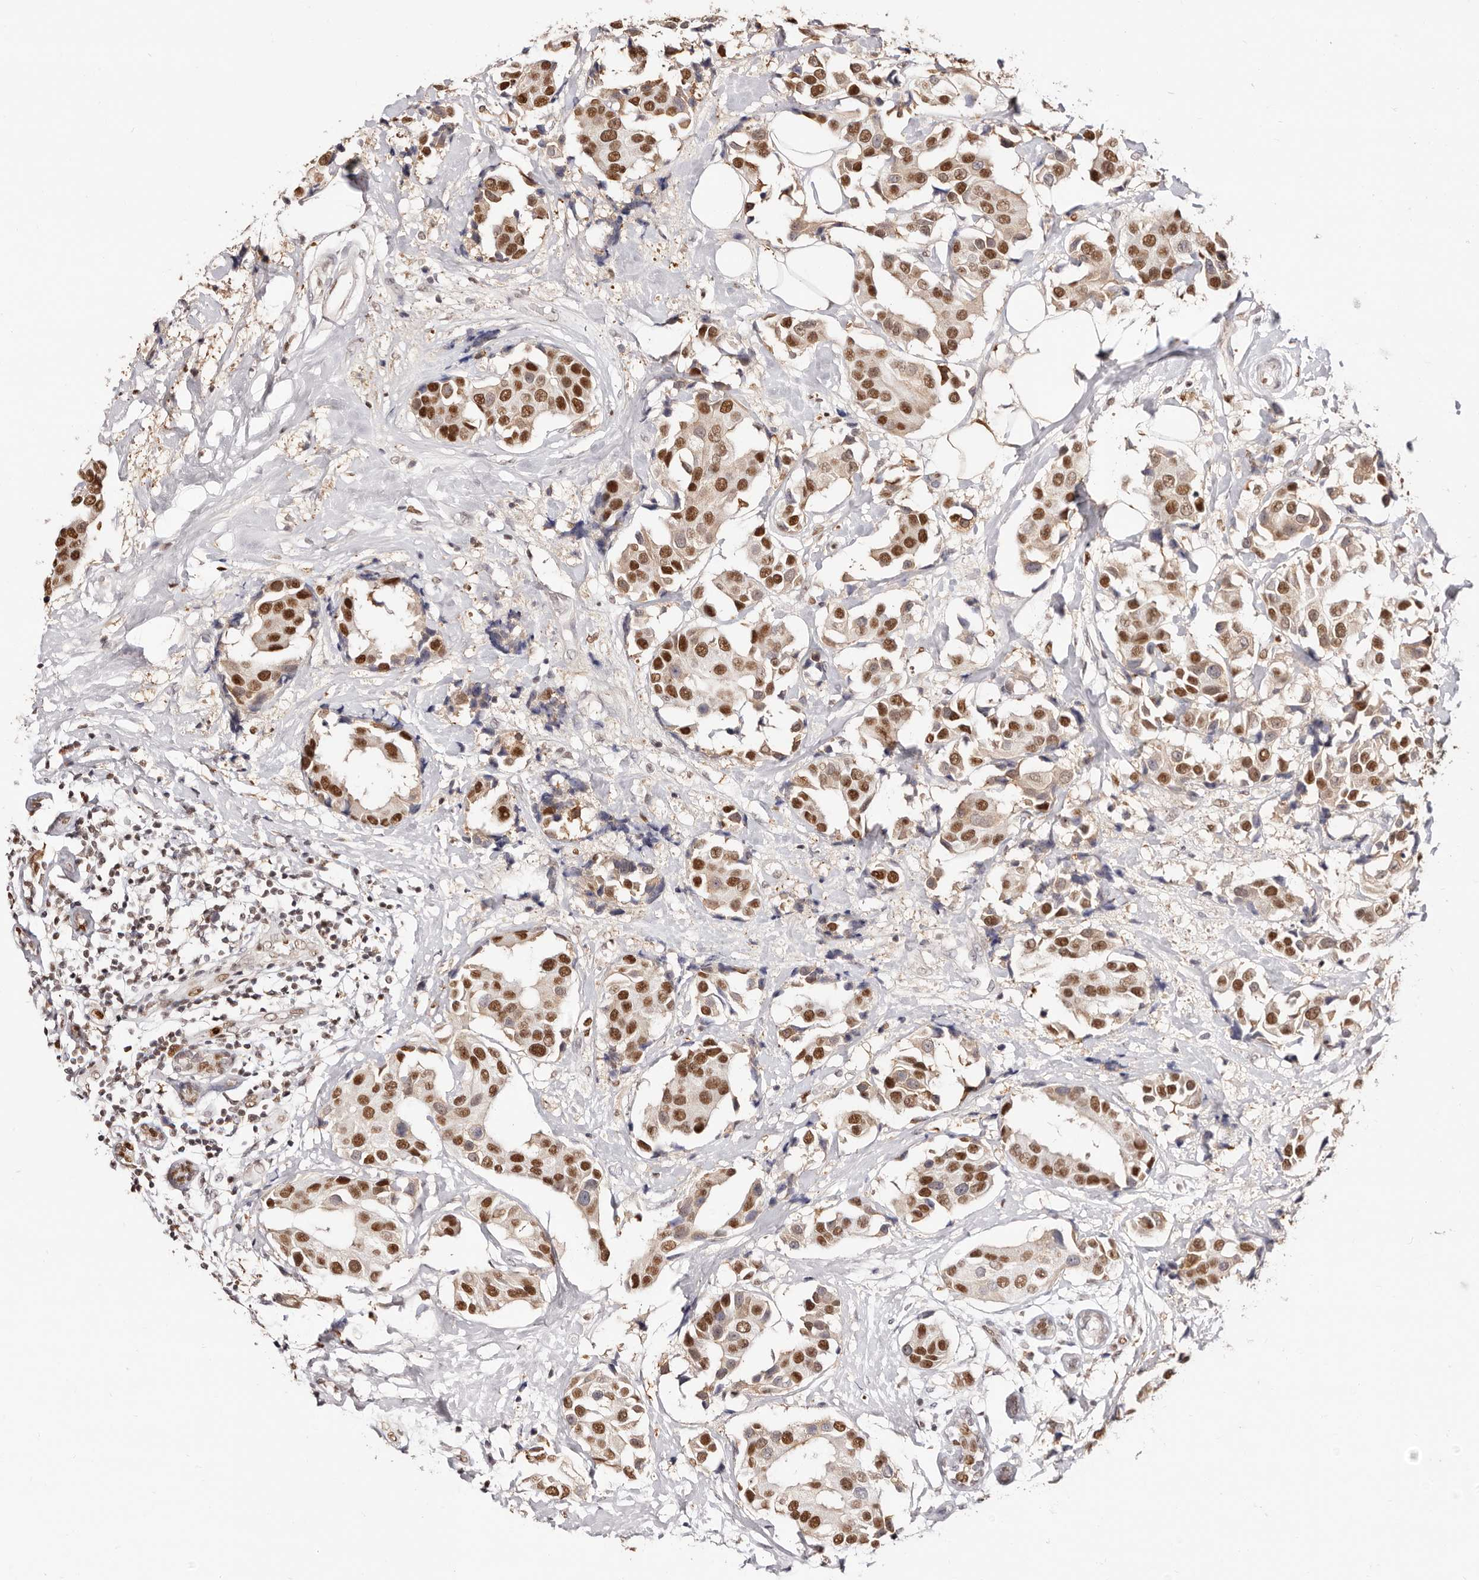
{"staining": {"intensity": "moderate", "quantity": ">75%", "location": "nuclear"}, "tissue": "breast cancer", "cell_type": "Tumor cells", "image_type": "cancer", "snomed": [{"axis": "morphology", "description": "Normal tissue, NOS"}, {"axis": "morphology", "description": "Duct carcinoma"}, {"axis": "topography", "description": "Breast"}], "caption": "Immunohistochemical staining of human breast infiltrating ductal carcinoma demonstrates medium levels of moderate nuclear protein staining in about >75% of tumor cells. (DAB IHC with brightfield microscopy, high magnification).", "gene": "TKT", "patient": {"sex": "female", "age": 39}}